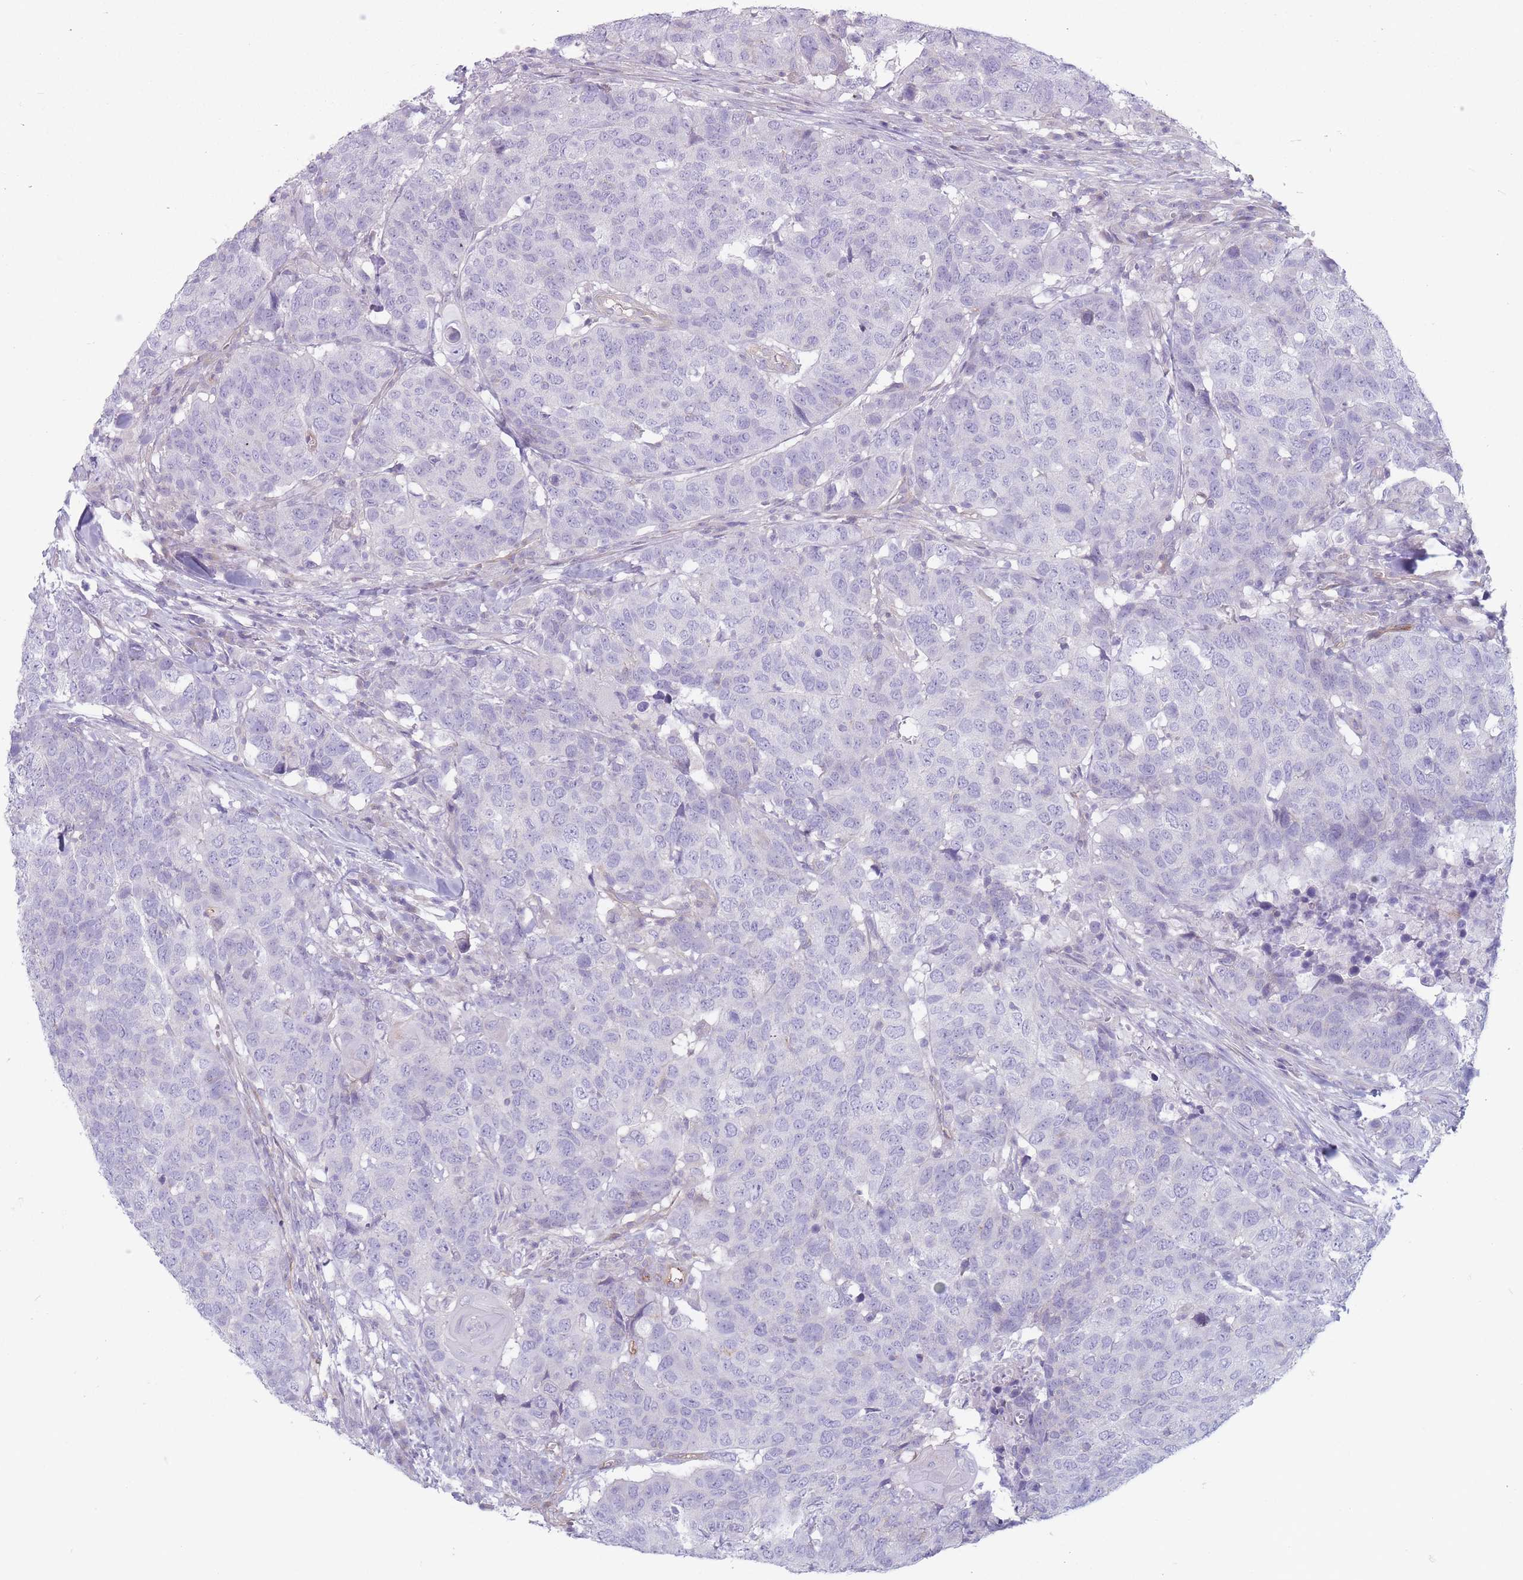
{"staining": {"intensity": "negative", "quantity": "none", "location": "none"}, "tissue": "head and neck cancer", "cell_type": "Tumor cells", "image_type": "cancer", "snomed": [{"axis": "morphology", "description": "Normal tissue, NOS"}, {"axis": "morphology", "description": "Squamous cell carcinoma, NOS"}, {"axis": "topography", "description": "Skeletal muscle"}, {"axis": "topography", "description": "Vascular tissue"}, {"axis": "topography", "description": "Peripheral nerve tissue"}, {"axis": "topography", "description": "Head-Neck"}], "caption": "Photomicrograph shows no protein positivity in tumor cells of head and neck cancer (squamous cell carcinoma) tissue. (DAB (3,3'-diaminobenzidine) IHC visualized using brightfield microscopy, high magnification).", "gene": "PLPP1", "patient": {"sex": "male", "age": 66}}